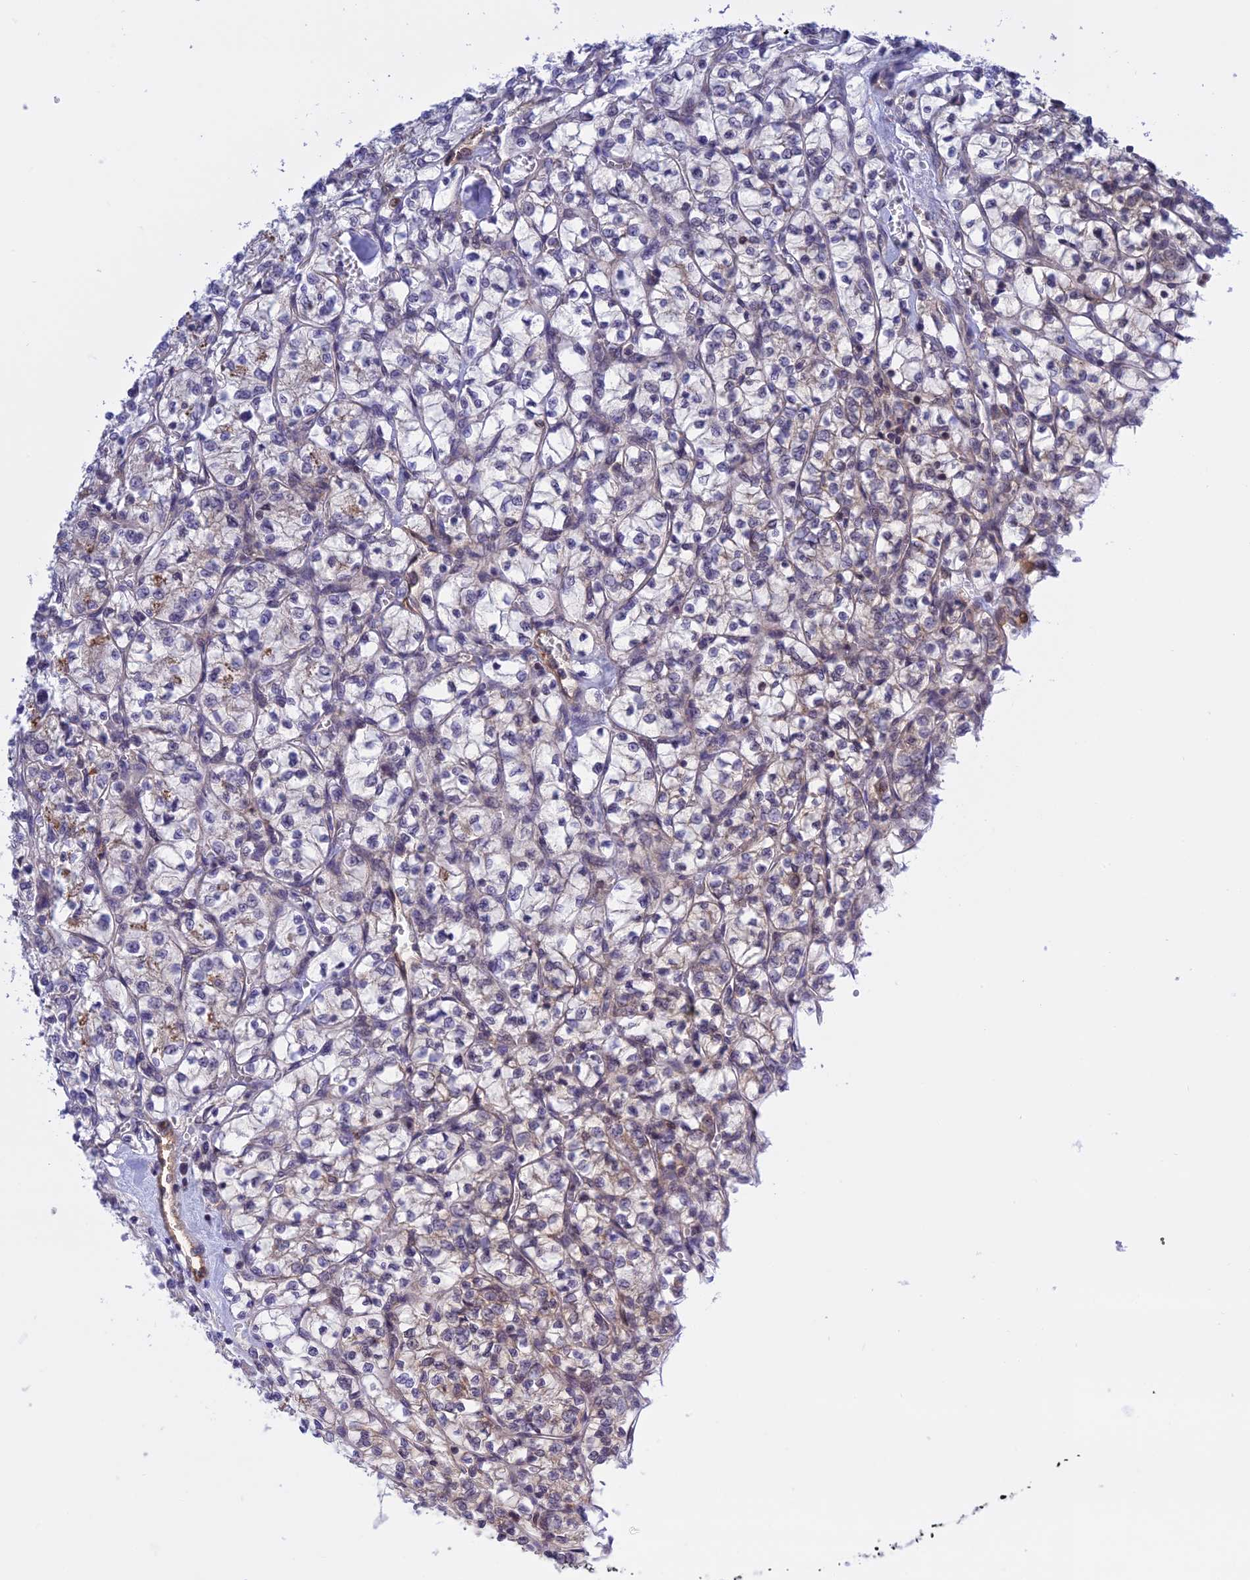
{"staining": {"intensity": "moderate", "quantity": "<25%", "location": "cytoplasmic/membranous"}, "tissue": "renal cancer", "cell_type": "Tumor cells", "image_type": "cancer", "snomed": [{"axis": "morphology", "description": "Adenocarcinoma, NOS"}, {"axis": "topography", "description": "Kidney"}], "caption": "A low amount of moderate cytoplasmic/membranous expression is appreciated in approximately <25% of tumor cells in renal adenocarcinoma tissue.", "gene": "TCEA1", "patient": {"sex": "female", "age": 64}}